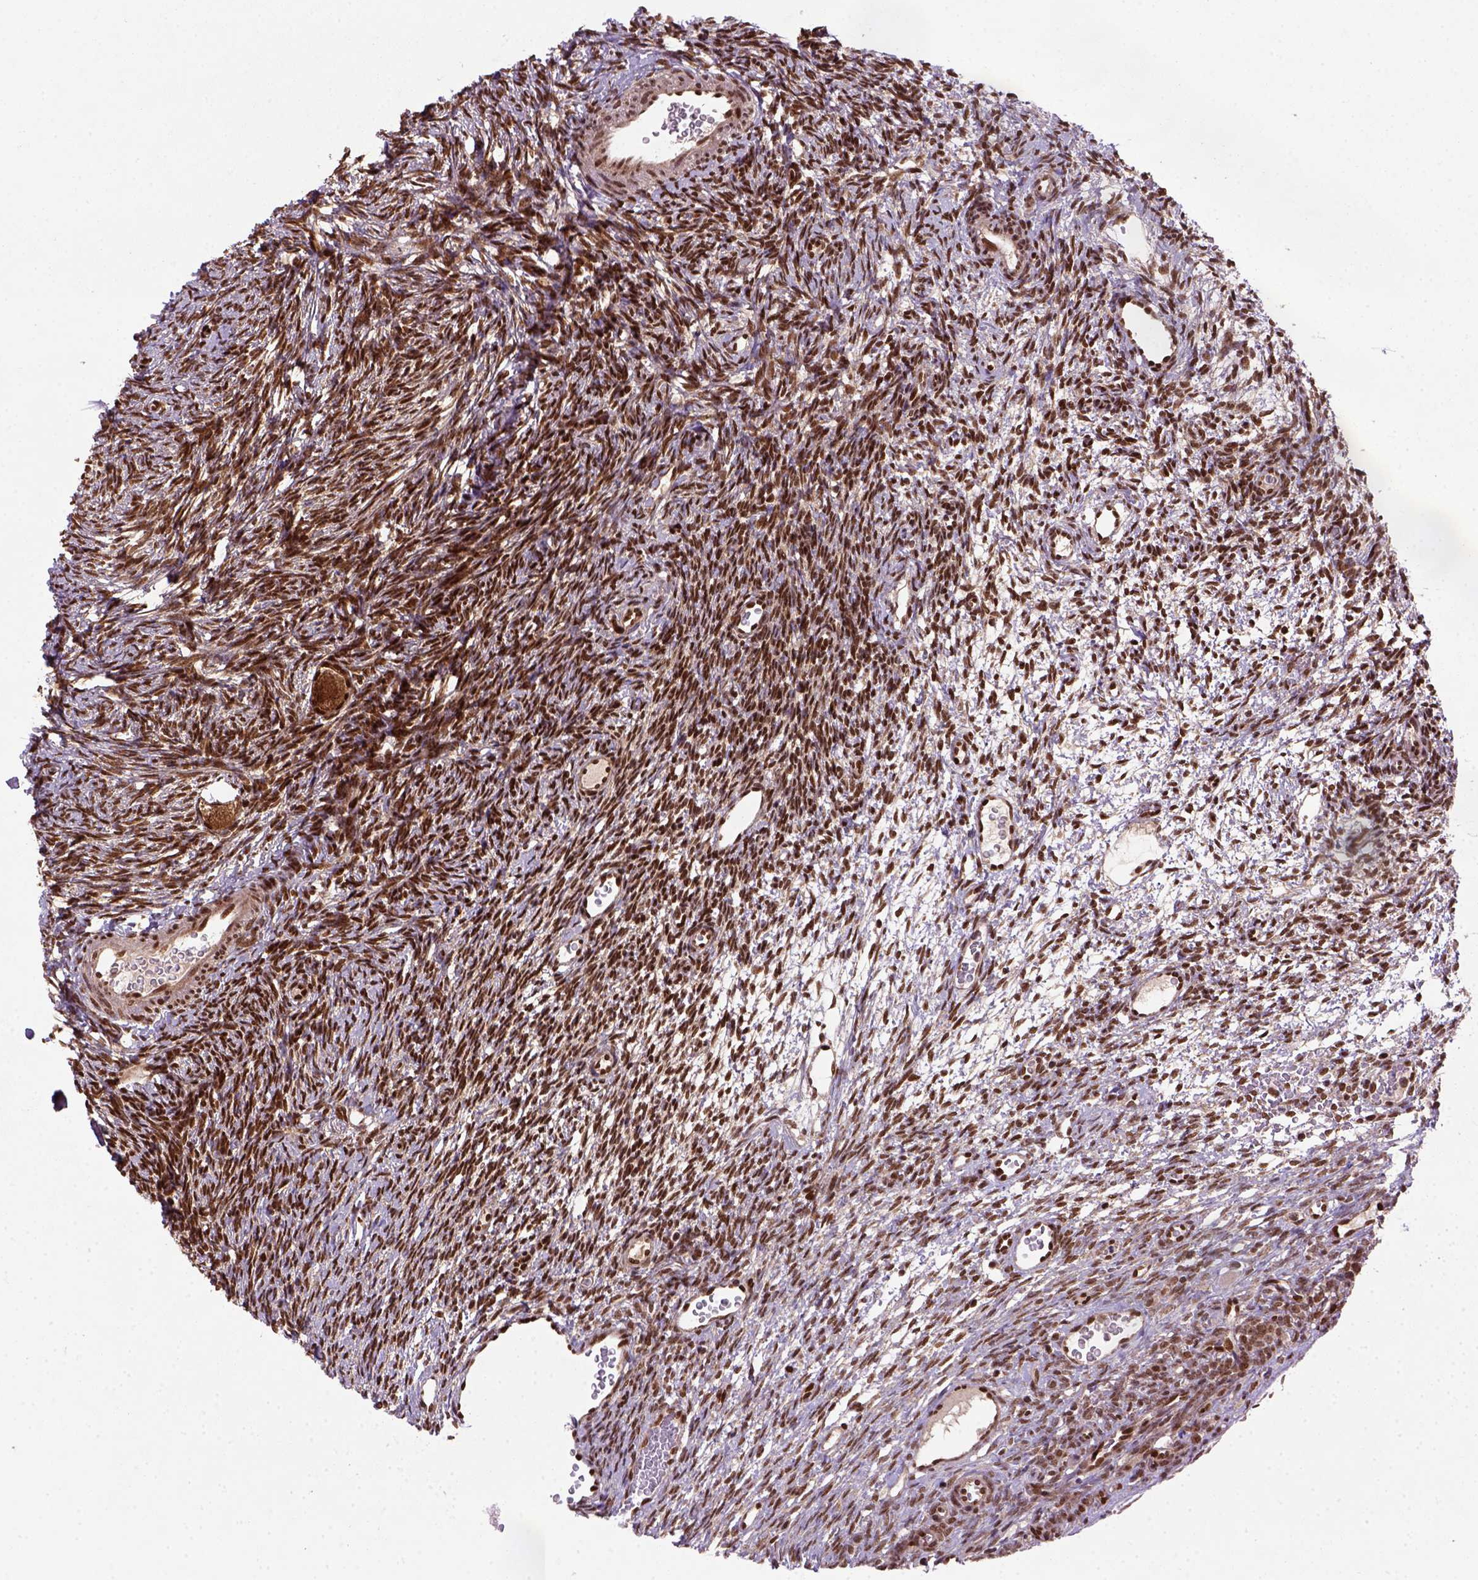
{"staining": {"intensity": "strong", "quantity": ">75%", "location": "nuclear"}, "tissue": "ovary", "cell_type": "Follicle cells", "image_type": "normal", "snomed": [{"axis": "morphology", "description": "Normal tissue, NOS"}, {"axis": "topography", "description": "Ovary"}], "caption": "Immunohistochemical staining of normal ovary reveals high levels of strong nuclear expression in approximately >75% of follicle cells.", "gene": "MGMT", "patient": {"sex": "female", "age": 34}}